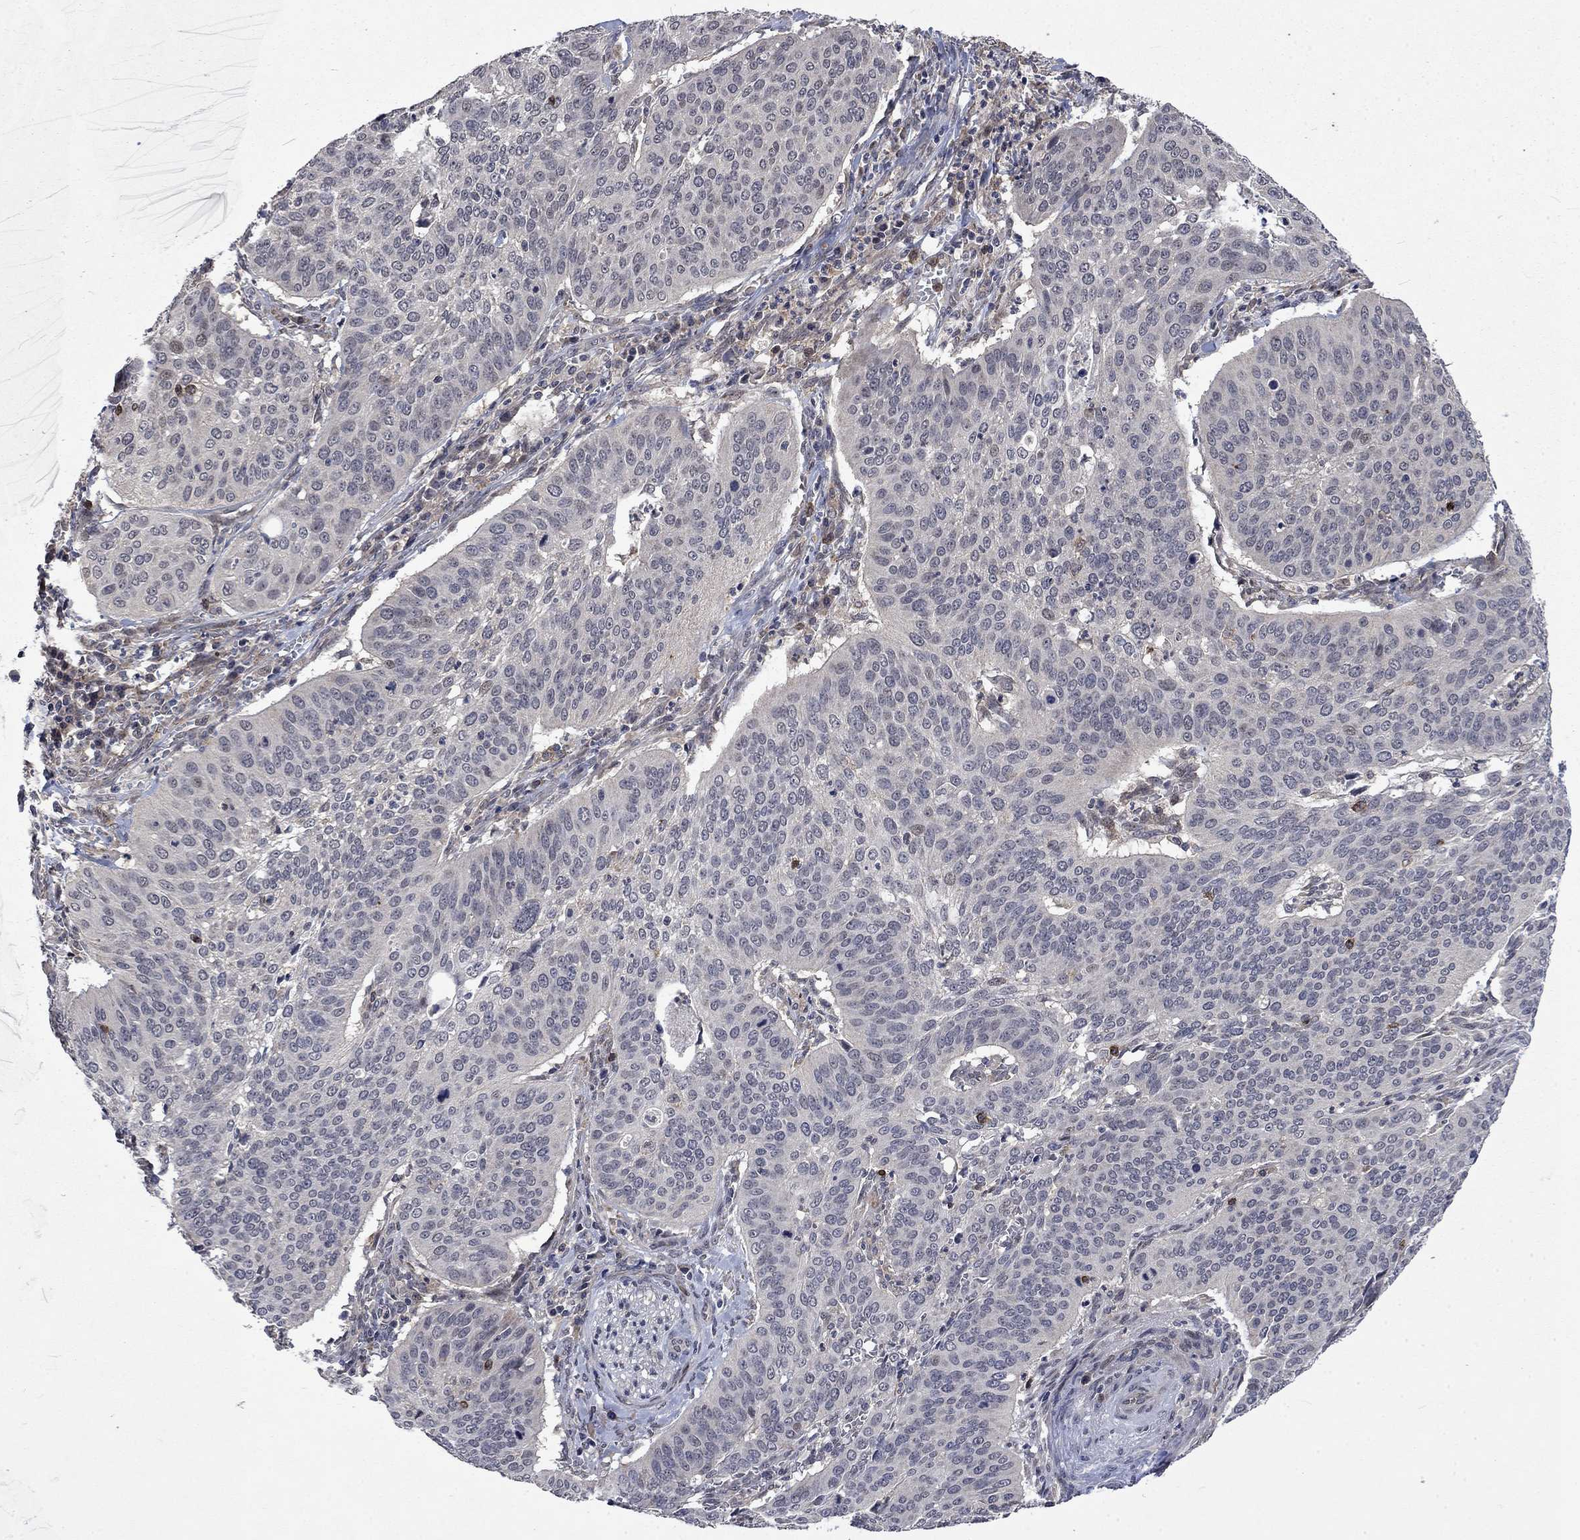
{"staining": {"intensity": "negative", "quantity": "none", "location": "none"}, "tissue": "cervical cancer", "cell_type": "Tumor cells", "image_type": "cancer", "snomed": [{"axis": "morphology", "description": "Normal tissue, NOS"}, {"axis": "morphology", "description": "Squamous cell carcinoma, NOS"}, {"axis": "topography", "description": "Cervix"}], "caption": "Human cervical squamous cell carcinoma stained for a protein using IHC reveals no positivity in tumor cells.", "gene": "PPP1R9A", "patient": {"sex": "female", "age": 39}}